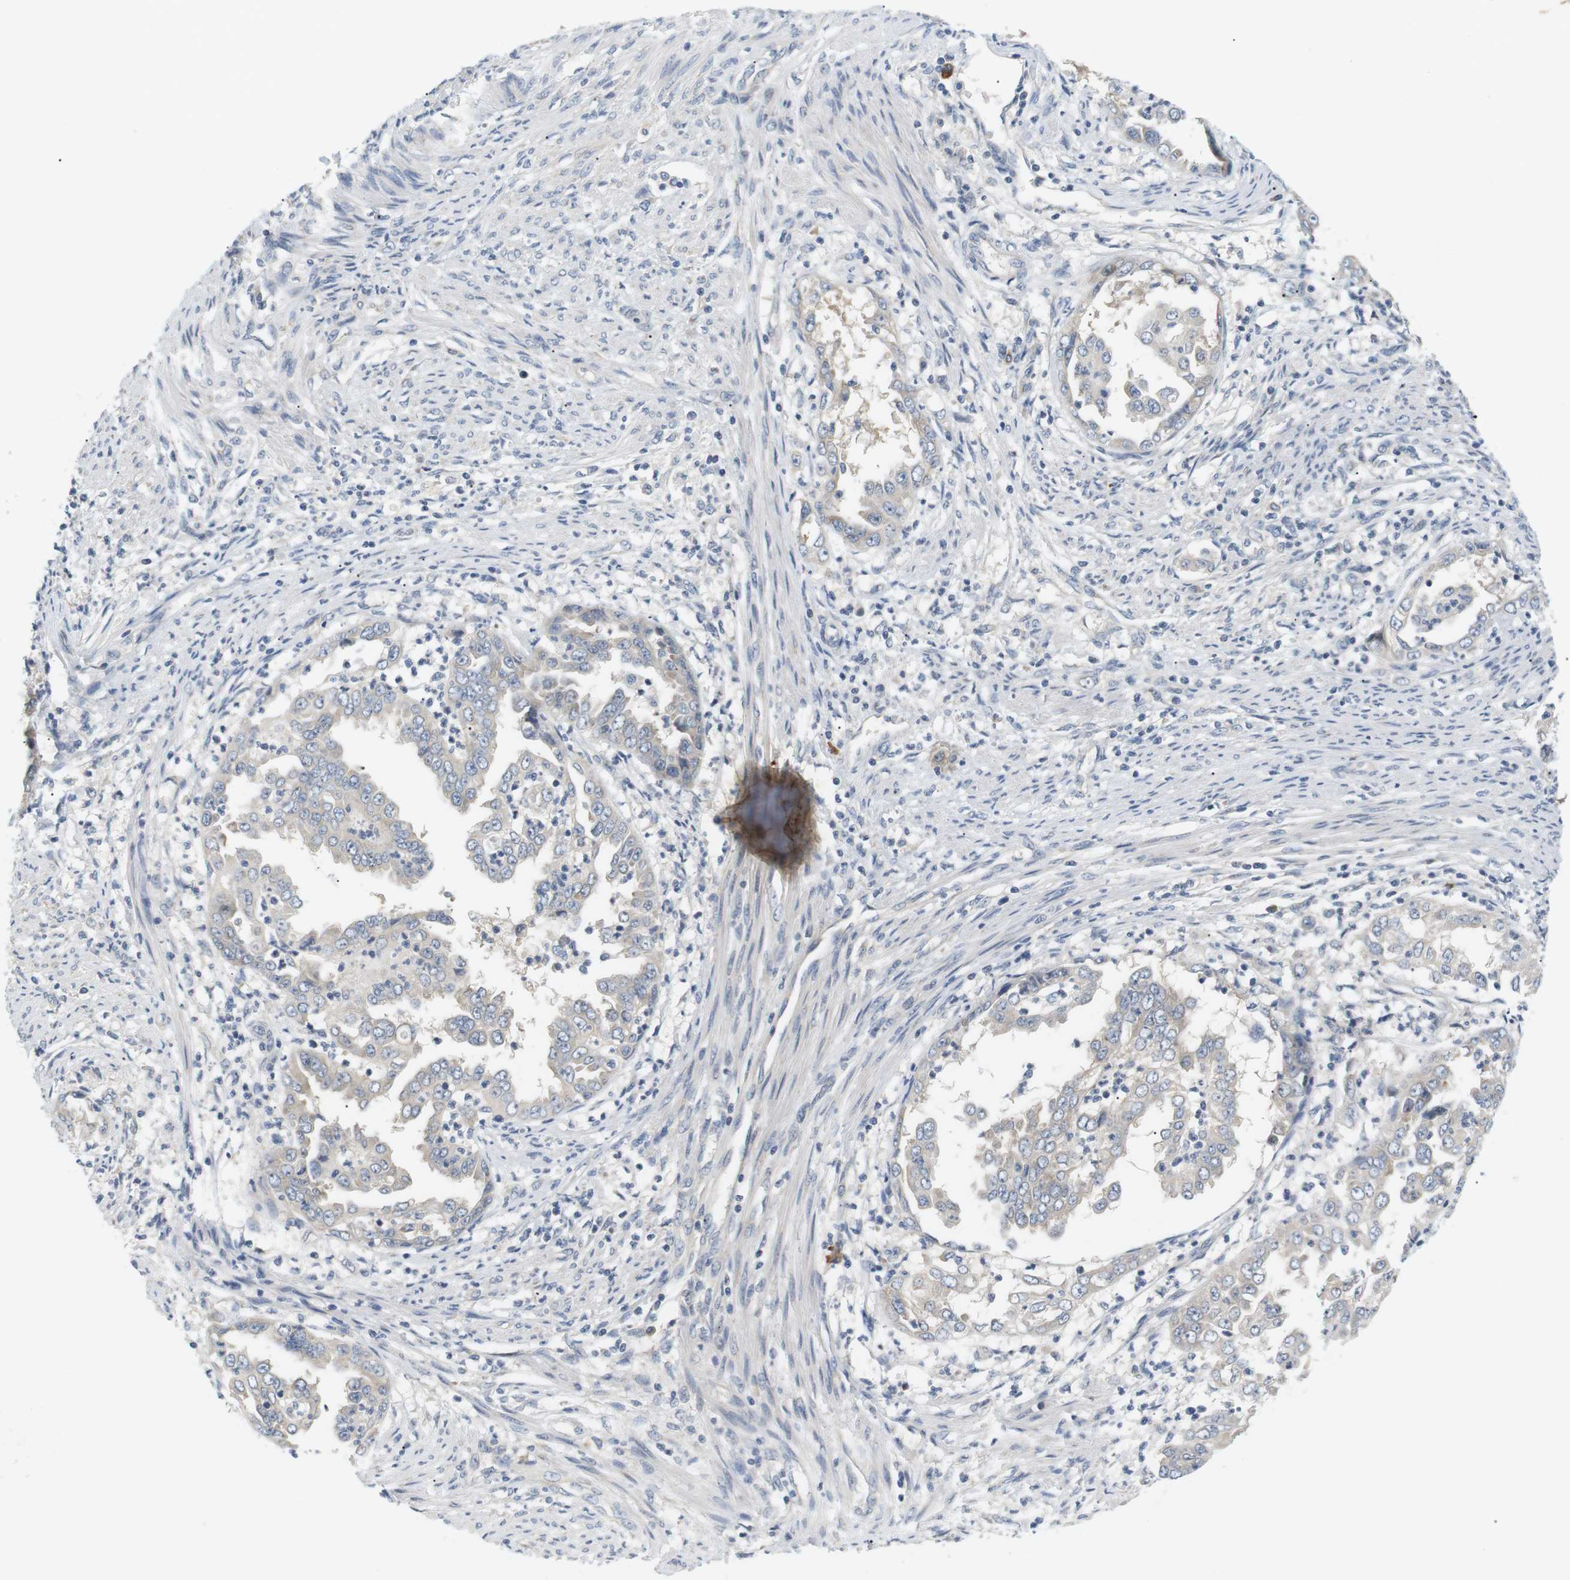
{"staining": {"intensity": "weak", "quantity": "25%-75%", "location": "cytoplasmic/membranous"}, "tissue": "endometrial cancer", "cell_type": "Tumor cells", "image_type": "cancer", "snomed": [{"axis": "morphology", "description": "Adenocarcinoma, NOS"}, {"axis": "topography", "description": "Endometrium"}], "caption": "A histopathology image of human endometrial cancer (adenocarcinoma) stained for a protein demonstrates weak cytoplasmic/membranous brown staining in tumor cells.", "gene": "EVA1C", "patient": {"sex": "female", "age": 85}}